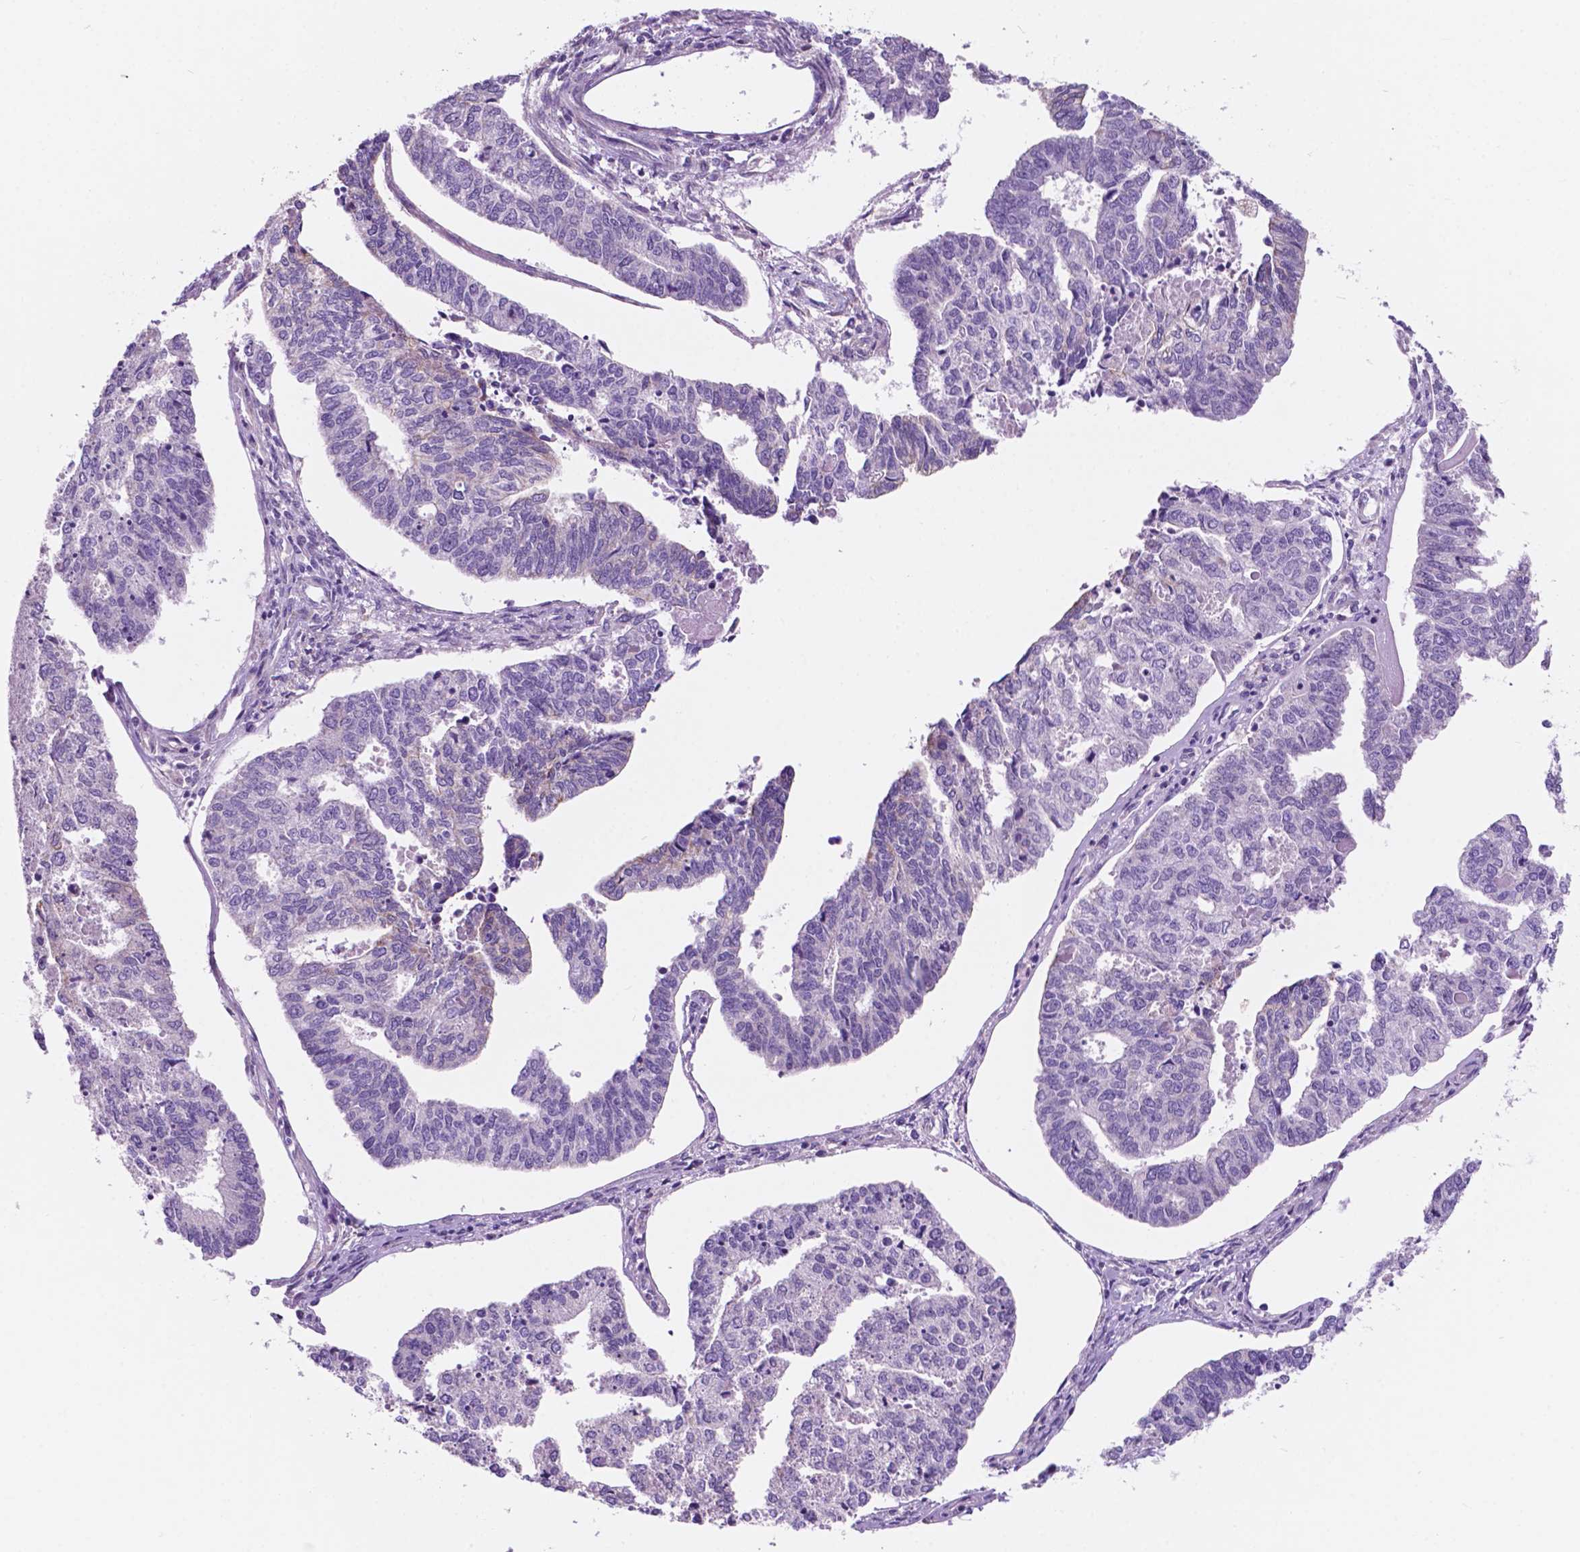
{"staining": {"intensity": "negative", "quantity": "none", "location": "none"}, "tissue": "endometrial cancer", "cell_type": "Tumor cells", "image_type": "cancer", "snomed": [{"axis": "morphology", "description": "Adenocarcinoma, NOS"}, {"axis": "topography", "description": "Endometrium"}], "caption": "Immunohistochemical staining of endometrial cancer (adenocarcinoma) displays no significant staining in tumor cells.", "gene": "TRPV5", "patient": {"sex": "female", "age": 73}}